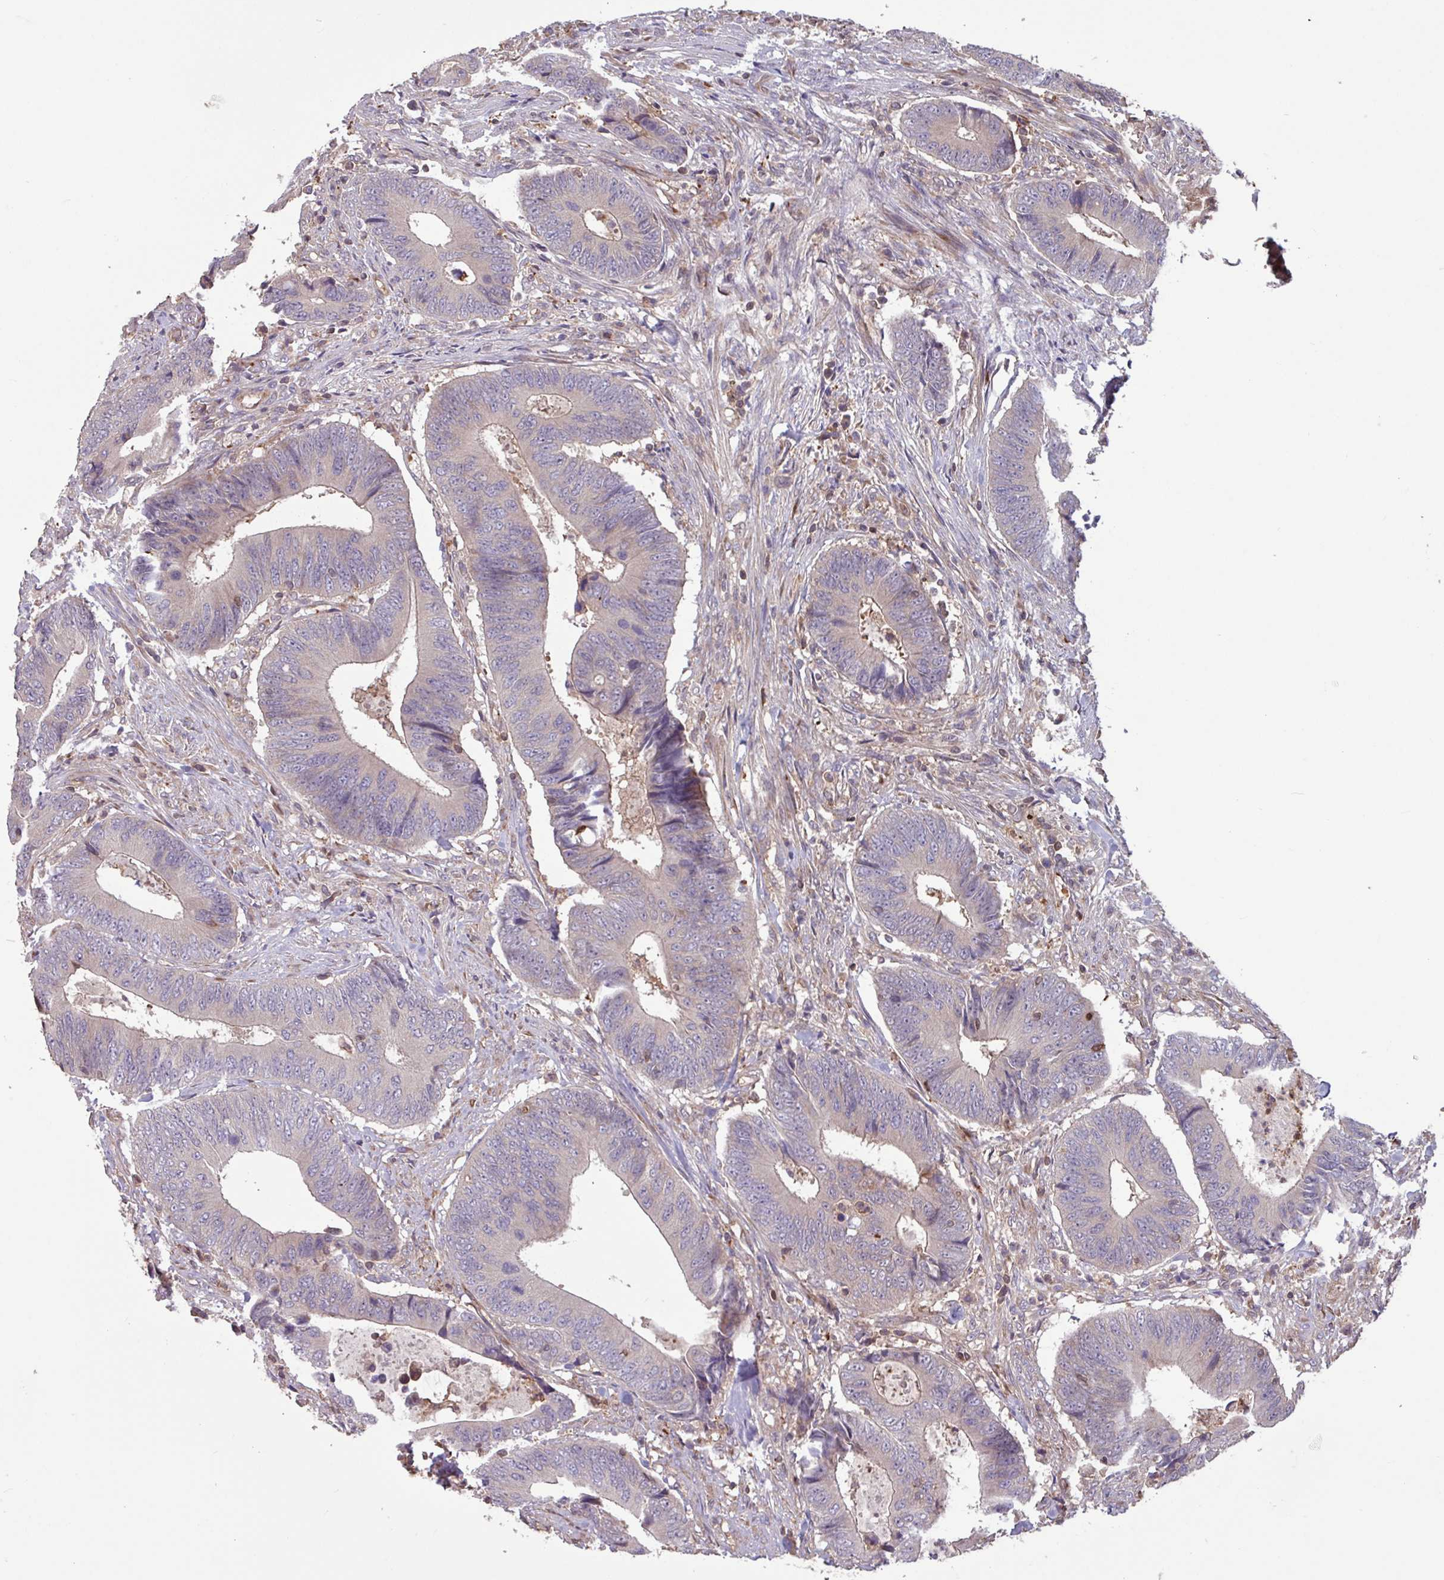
{"staining": {"intensity": "negative", "quantity": "none", "location": "none"}, "tissue": "colorectal cancer", "cell_type": "Tumor cells", "image_type": "cancer", "snomed": [{"axis": "morphology", "description": "Adenocarcinoma, NOS"}, {"axis": "topography", "description": "Colon"}], "caption": "Micrograph shows no protein positivity in tumor cells of adenocarcinoma (colorectal) tissue.", "gene": "SEC61G", "patient": {"sex": "male", "age": 87}}